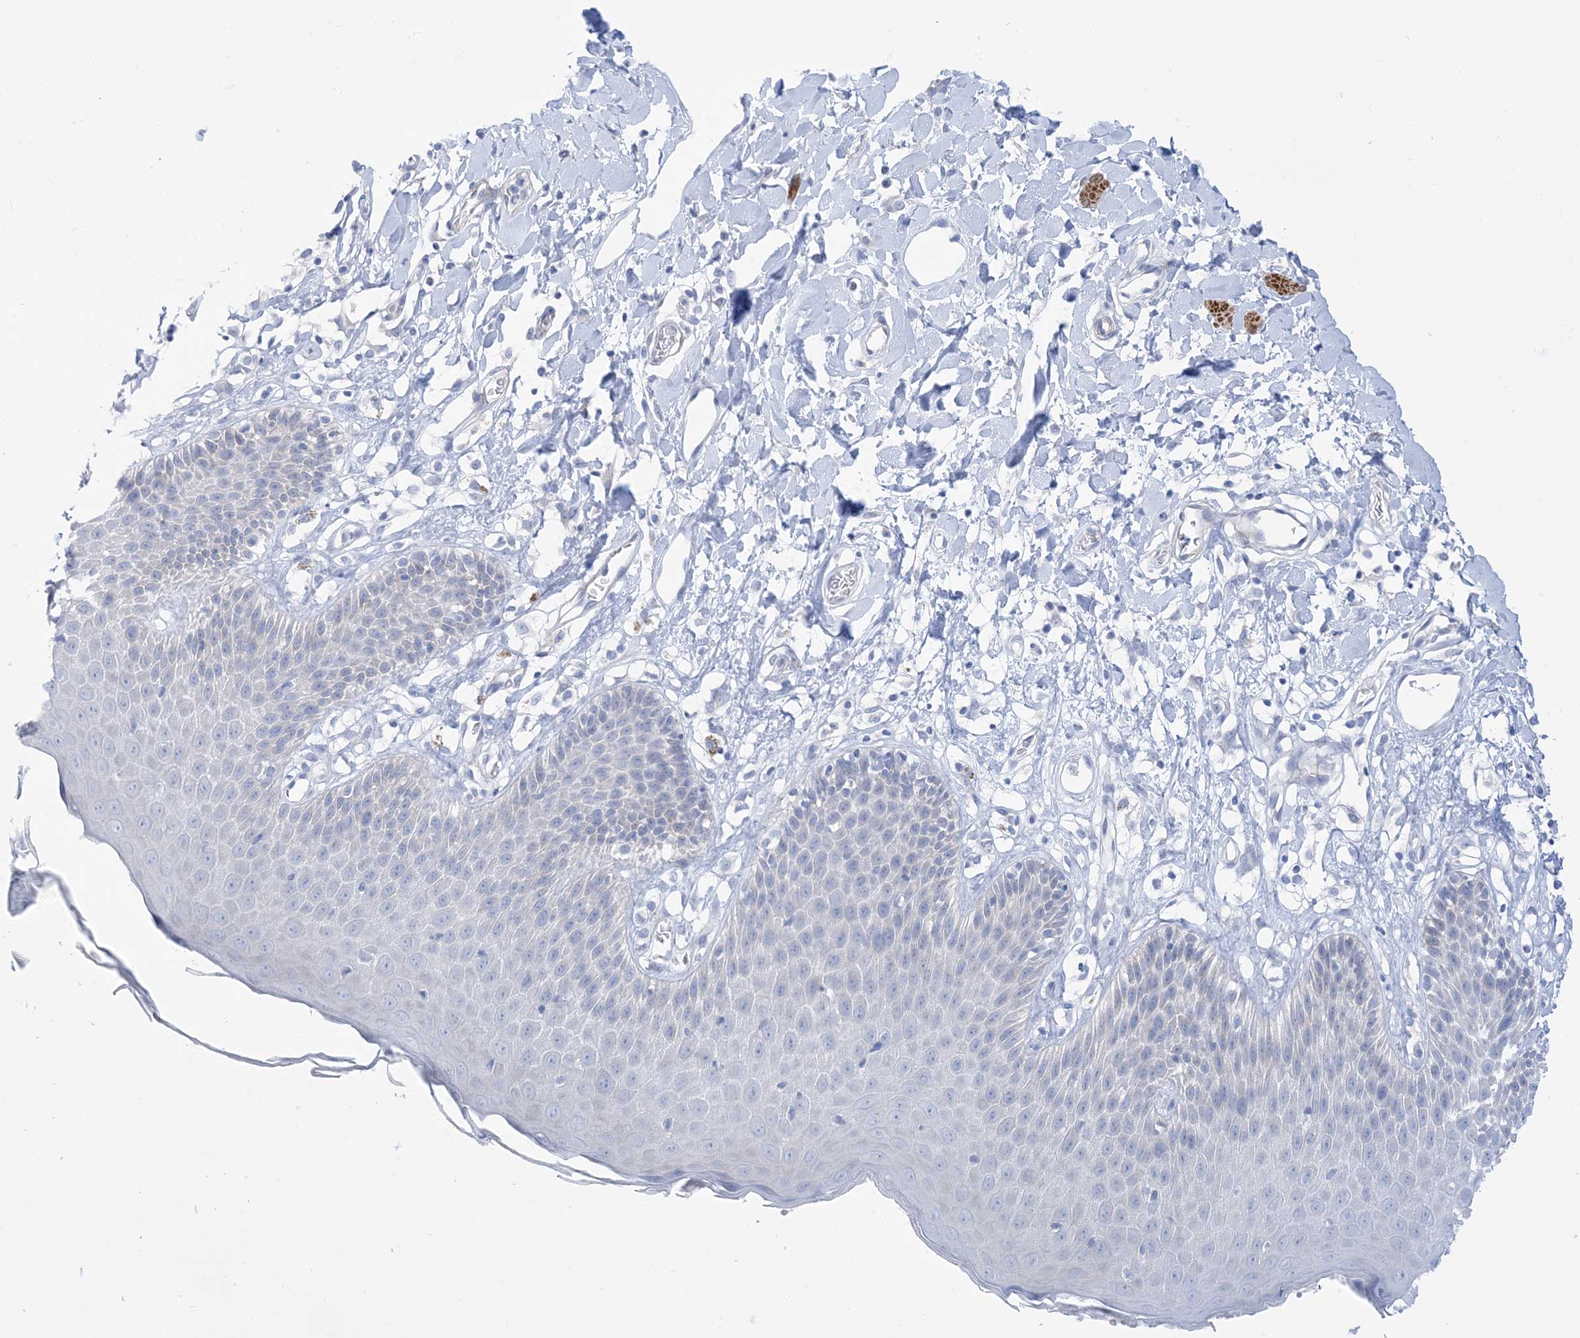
{"staining": {"intensity": "weak", "quantity": "<25%", "location": "cytoplasmic/membranous"}, "tissue": "skin", "cell_type": "Epidermal cells", "image_type": "normal", "snomed": [{"axis": "morphology", "description": "Normal tissue, NOS"}, {"axis": "topography", "description": "Vulva"}], "caption": "Image shows no significant protein staining in epidermal cells of benign skin. The staining is performed using DAB (3,3'-diaminobenzidine) brown chromogen with nuclei counter-stained in using hematoxylin.", "gene": "MARS2", "patient": {"sex": "female", "age": 68}}